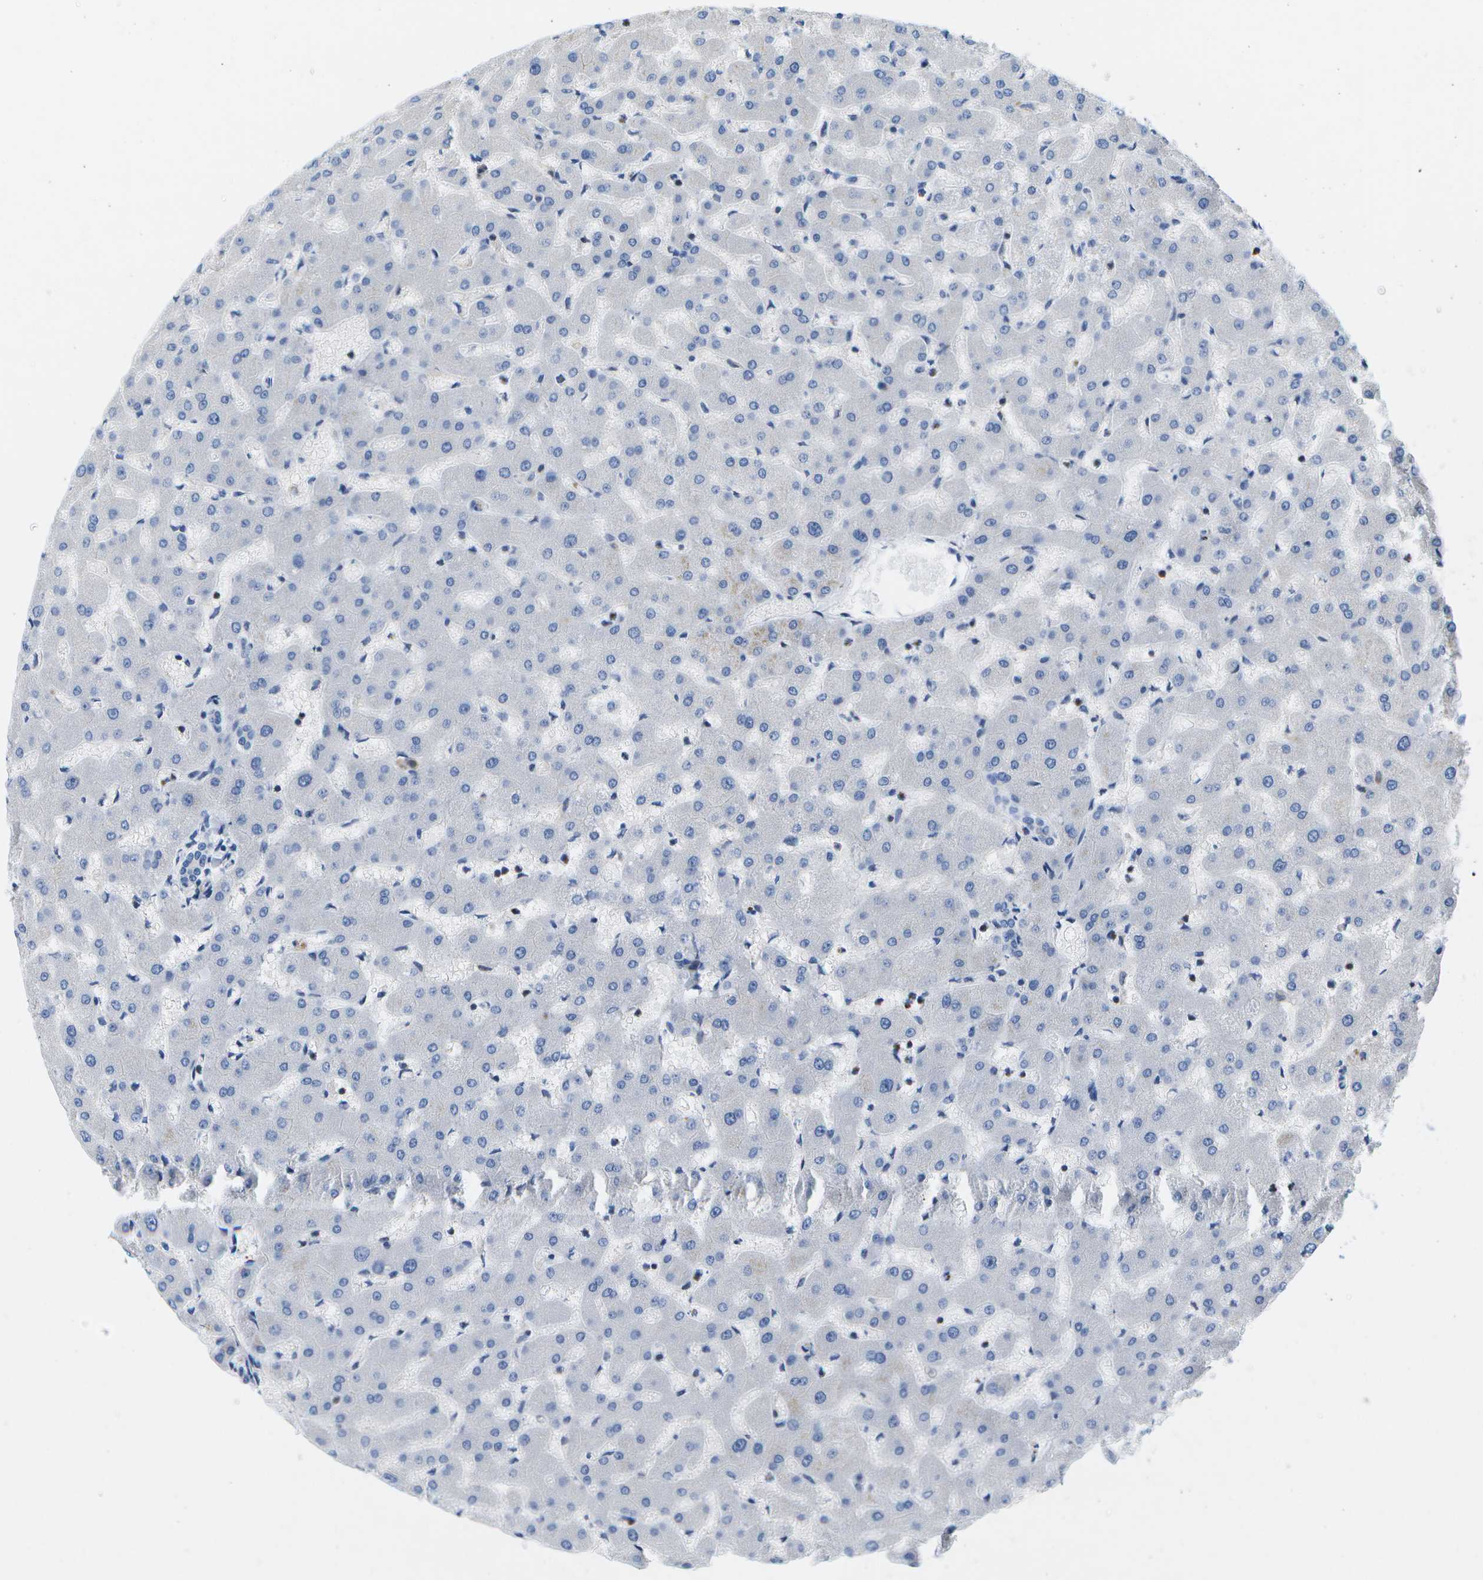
{"staining": {"intensity": "negative", "quantity": "none", "location": "none"}, "tissue": "liver", "cell_type": "Cholangiocytes", "image_type": "normal", "snomed": [{"axis": "morphology", "description": "Normal tissue, NOS"}, {"axis": "topography", "description": "Liver"}], "caption": "High power microscopy histopathology image of an immunohistochemistry histopathology image of unremarkable liver, revealing no significant staining in cholangiocytes.", "gene": "ADGRG6", "patient": {"sex": "female", "age": 63}}